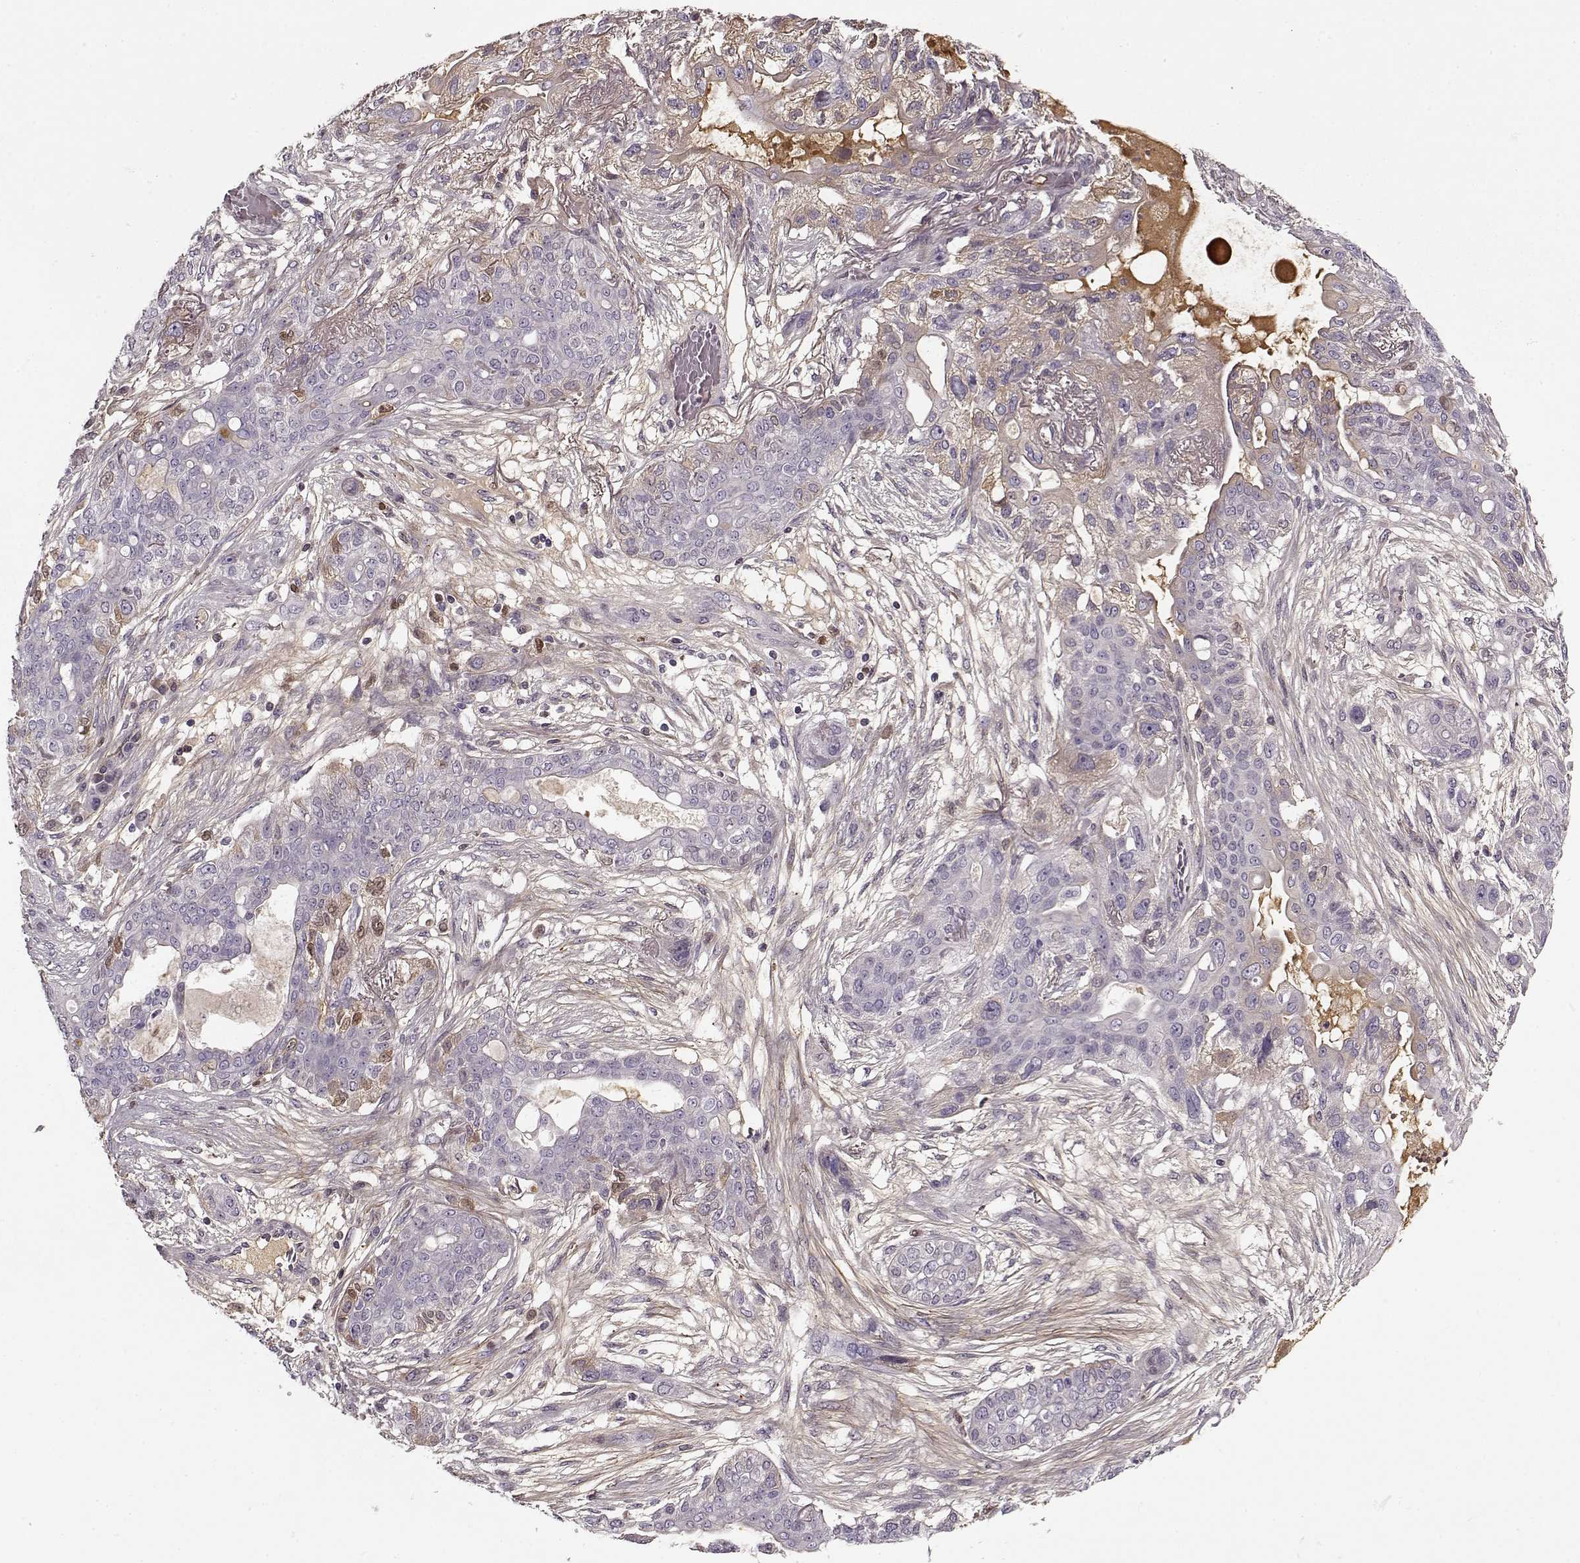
{"staining": {"intensity": "negative", "quantity": "none", "location": "none"}, "tissue": "lung cancer", "cell_type": "Tumor cells", "image_type": "cancer", "snomed": [{"axis": "morphology", "description": "Squamous cell carcinoma, NOS"}, {"axis": "topography", "description": "Lung"}], "caption": "Immunohistochemical staining of human squamous cell carcinoma (lung) shows no significant expression in tumor cells.", "gene": "LUM", "patient": {"sex": "female", "age": 70}}